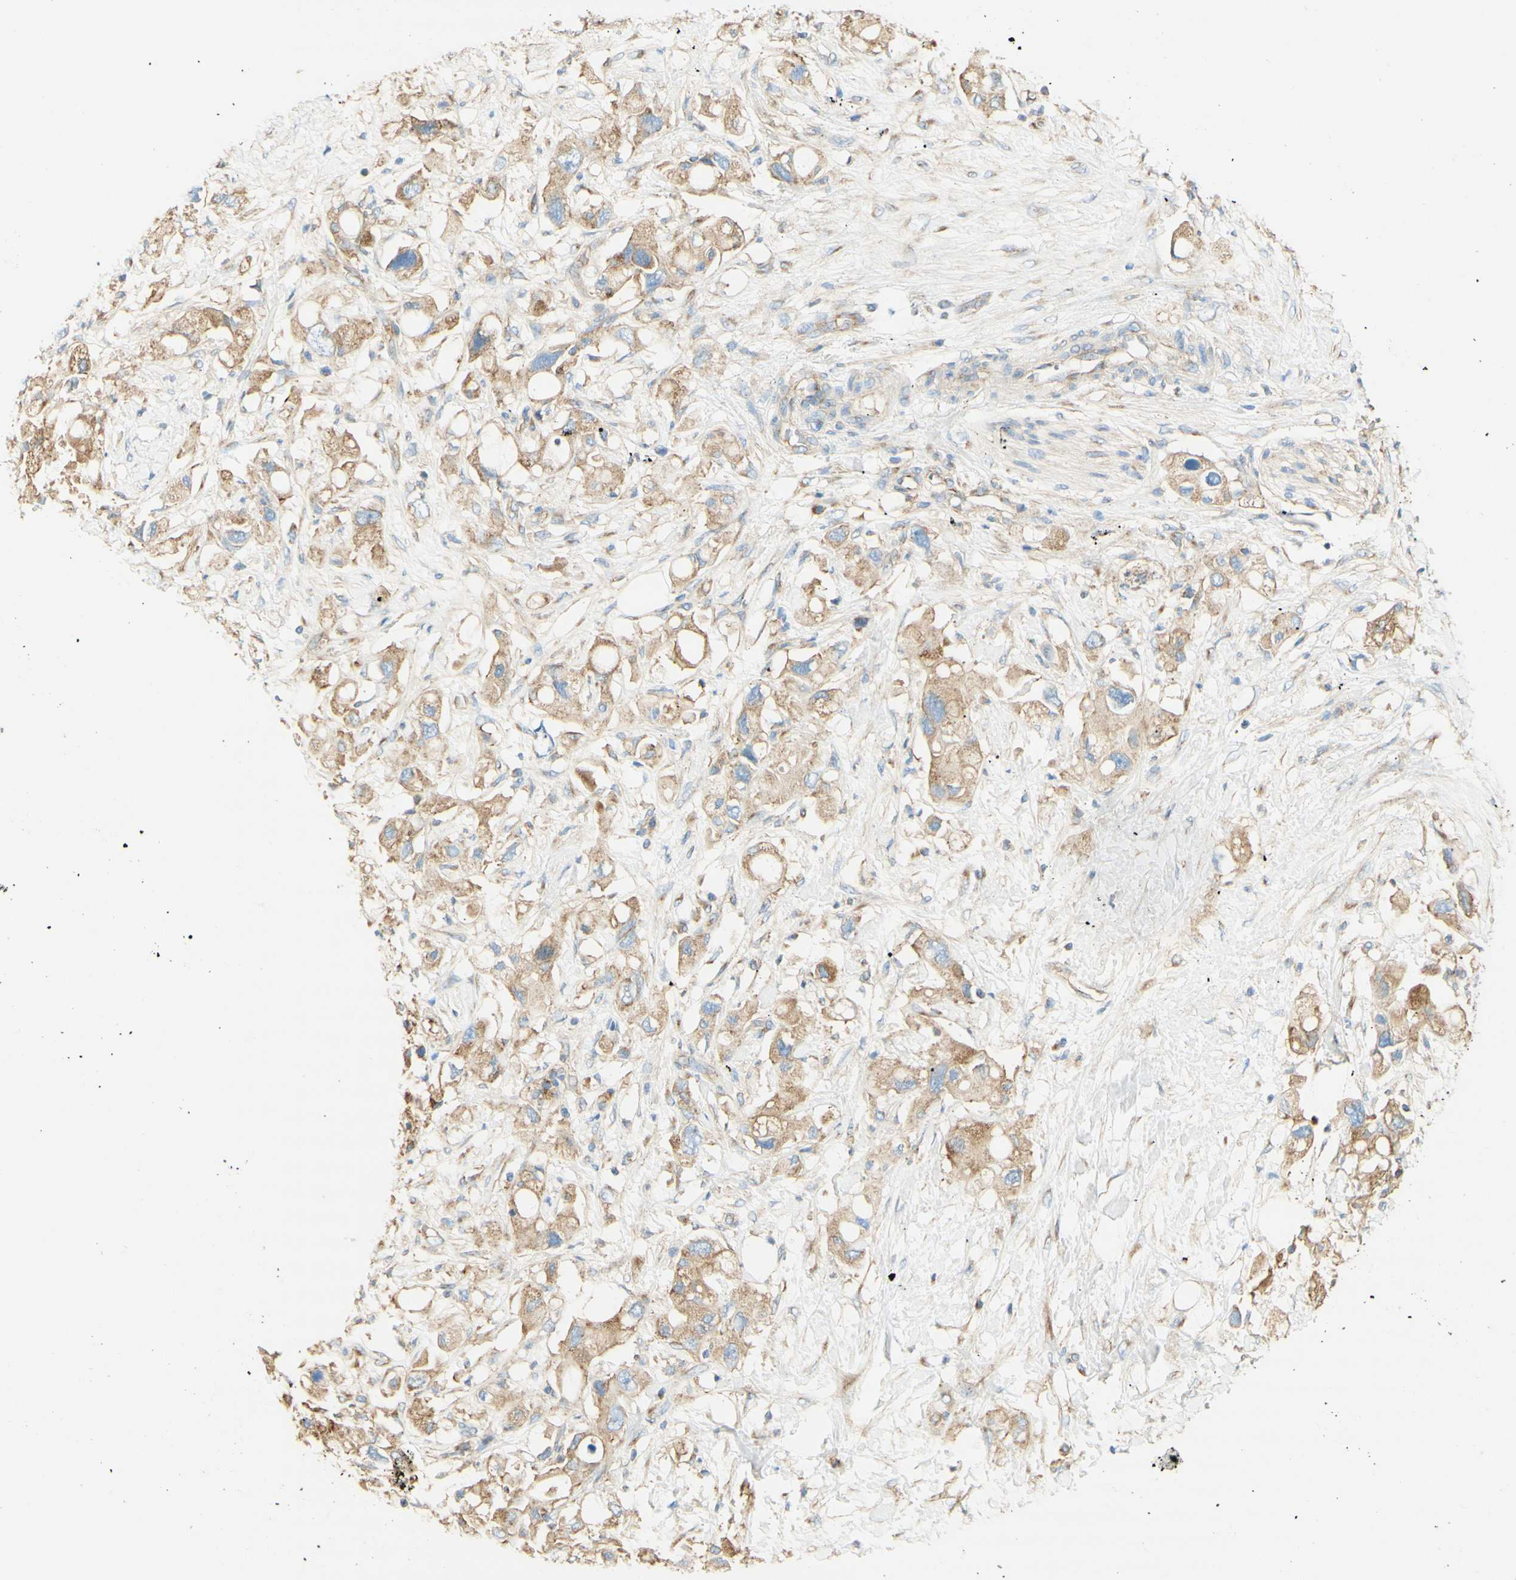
{"staining": {"intensity": "moderate", "quantity": "25%-75%", "location": "cytoplasmic/membranous"}, "tissue": "pancreatic cancer", "cell_type": "Tumor cells", "image_type": "cancer", "snomed": [{"axis": "morphology", "description": "Adenocarcinoma, NOS"}, {"axis": "topography", "description": "Pancreas"}], "caption": "Protein staining exhibits moderate cytoplasmic/membranous positivity in approximately 25%-75% of tumor cells in adenocarcinoma (pancreatic). (DAB IHC with brightfield microscopy, high magnification).", "gene": "CLTC", "patient": {"sex": "female", "age": 56}}